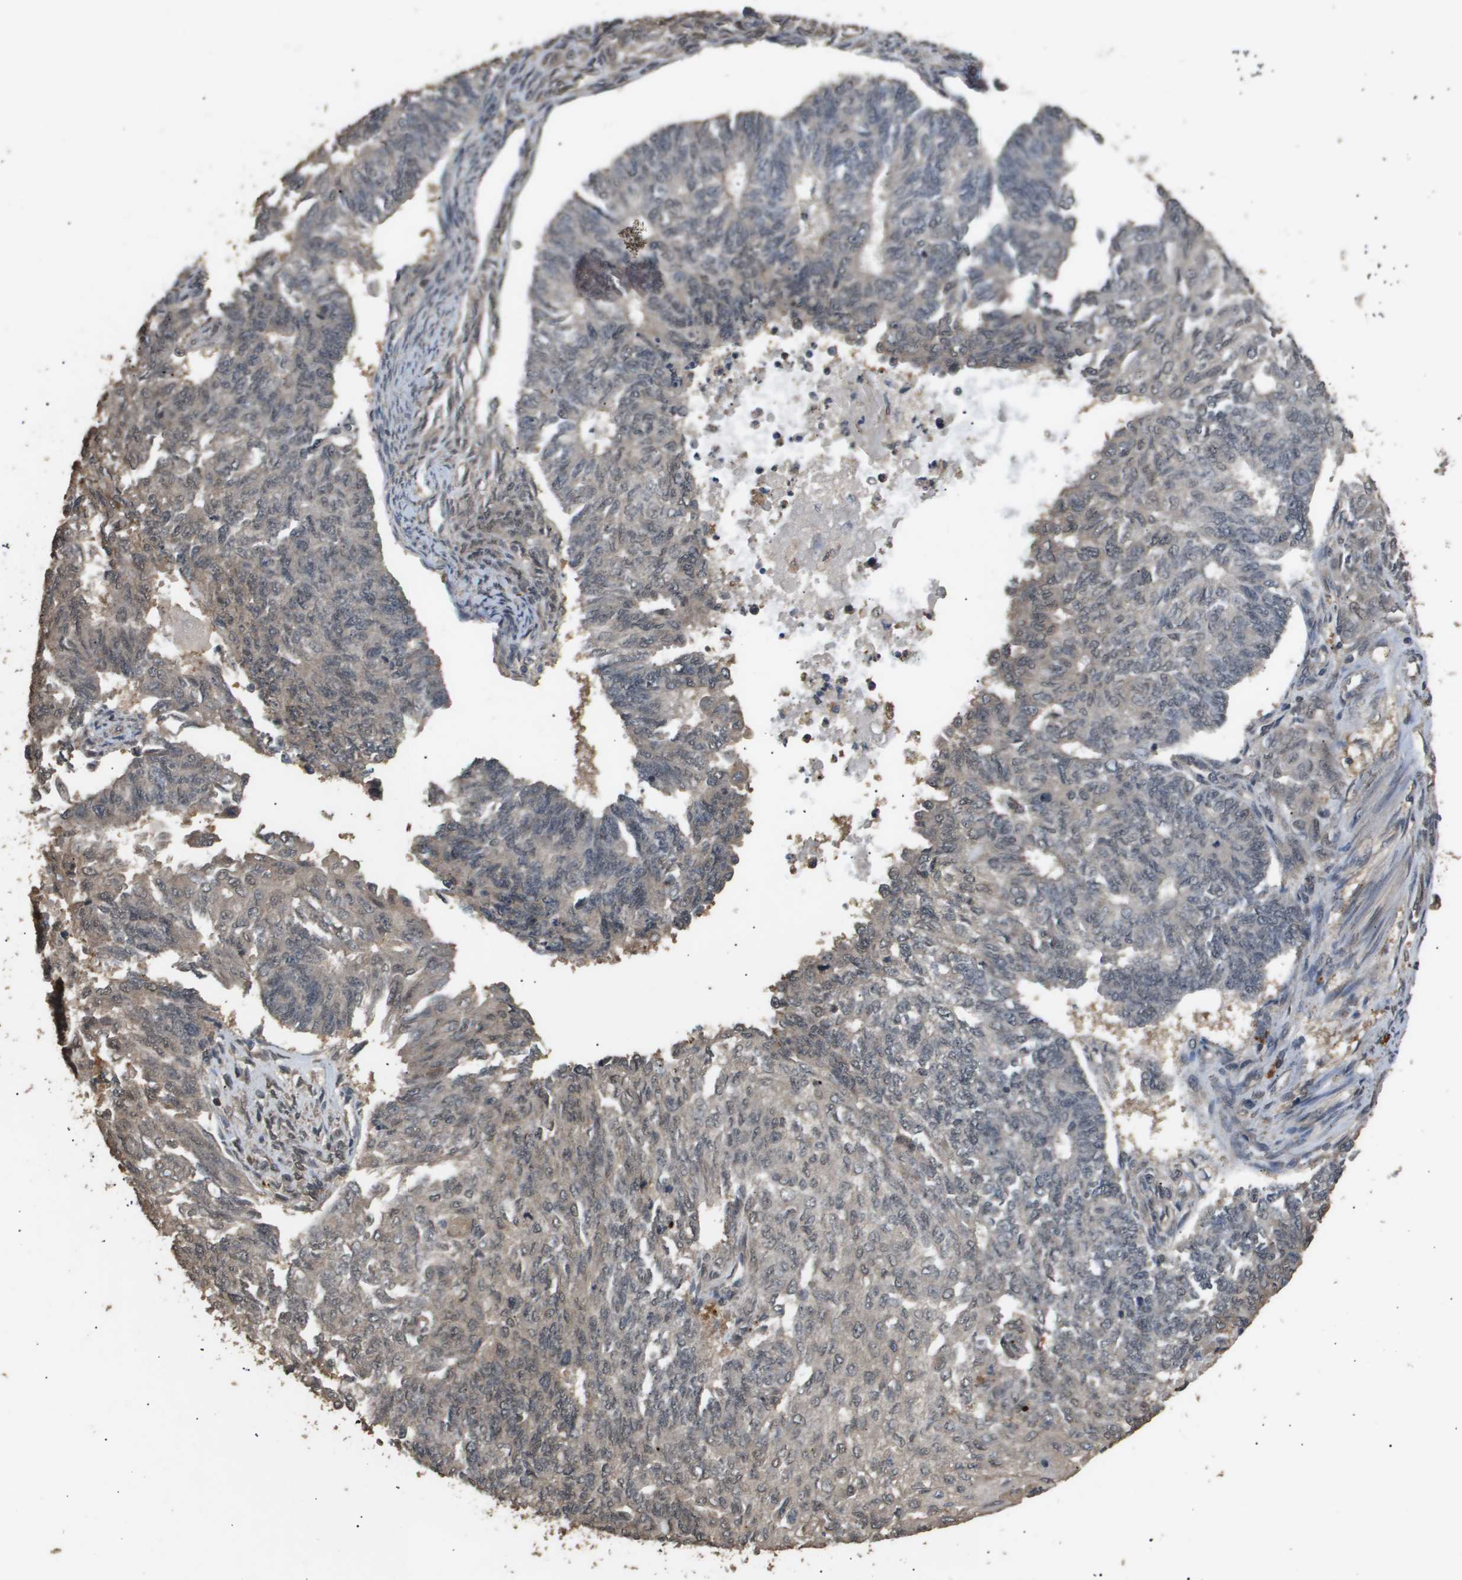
{"staining": {"intensity": "moderate", "quantity": "<25%", "location": "cytoplasmic/membranous"}, "tissue": "endometrial cancer", "cell_type": "Tumor cells", "image_type": "cancer", "snomed": [{"axis": "morphology", "description": "Adenocarcinoma, NOS"}, {"axis": "topography", "description": "Endometrium"}], "caption": "The photomicrograph exhibits immunohistochemical staining of endometrial cancer (adenocarcinoma). There is moderate cytoplasmic/membranous expression is appreciated in about <25% of tumor cells. (DAB (3,3'-diaminobenzidine) = brown stain, brightfield microscopy at high magnification).", "gene": "ING1", "patient": {"sex": "female", "age": 32}}